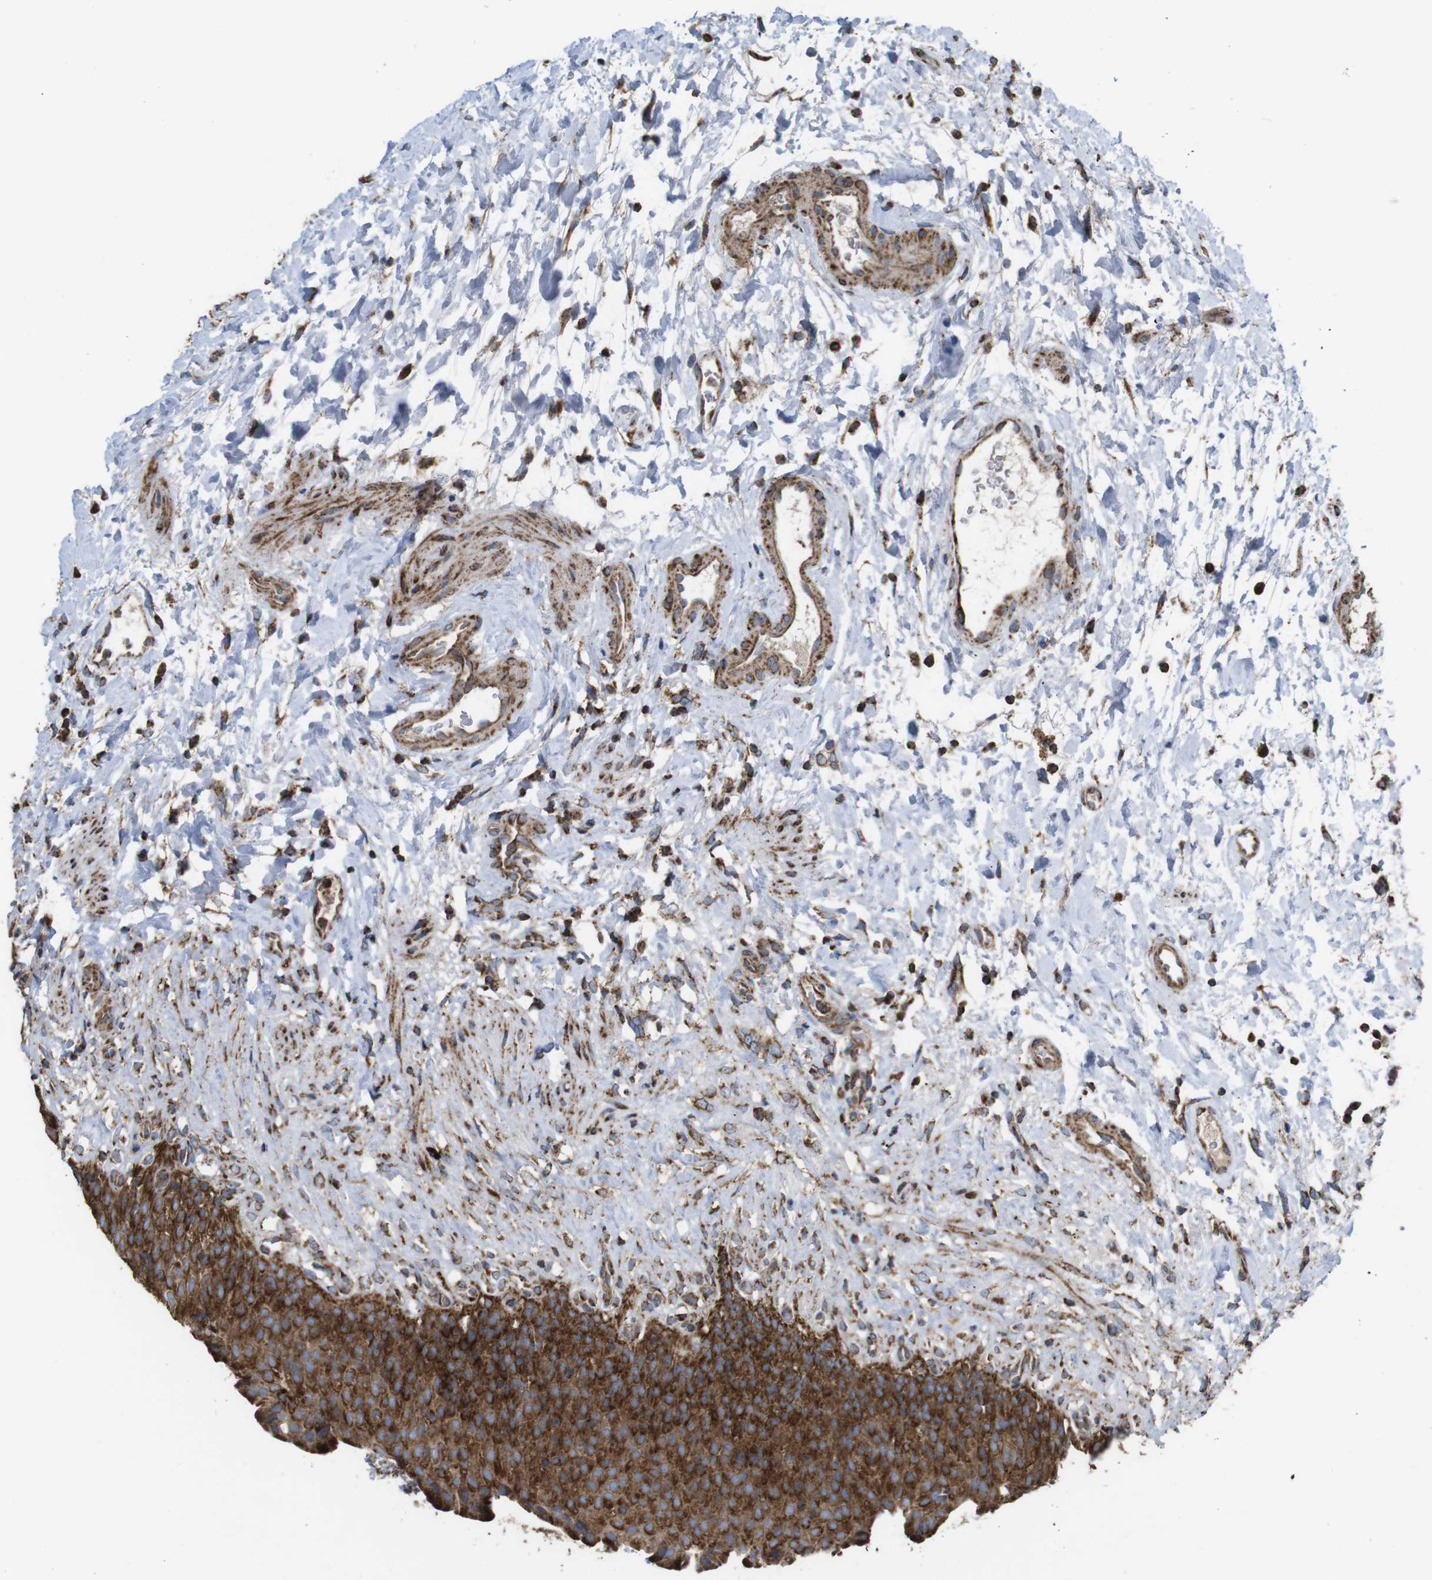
{"staining": {"intensity": "strong", "quantity": ">75%", "location": "cytoplasmic/membranous"}, "tissue": "urinary bladder", "cell_type": "Urothelial cells", "image_type": "normal", "snomed": [{"axis": "morphology", "description": "Normal tissue, NOS"}, {"axis": "topography", "description": "Urinary bladder"}], "caption": "Human urinary bladder stained with a brown dye reveals strong cytoplasmic/membranous positive positivity in approximately >75% of urothelial cells.", "gene": "HK1", "patient": {"sex": "female", "age": 79}}